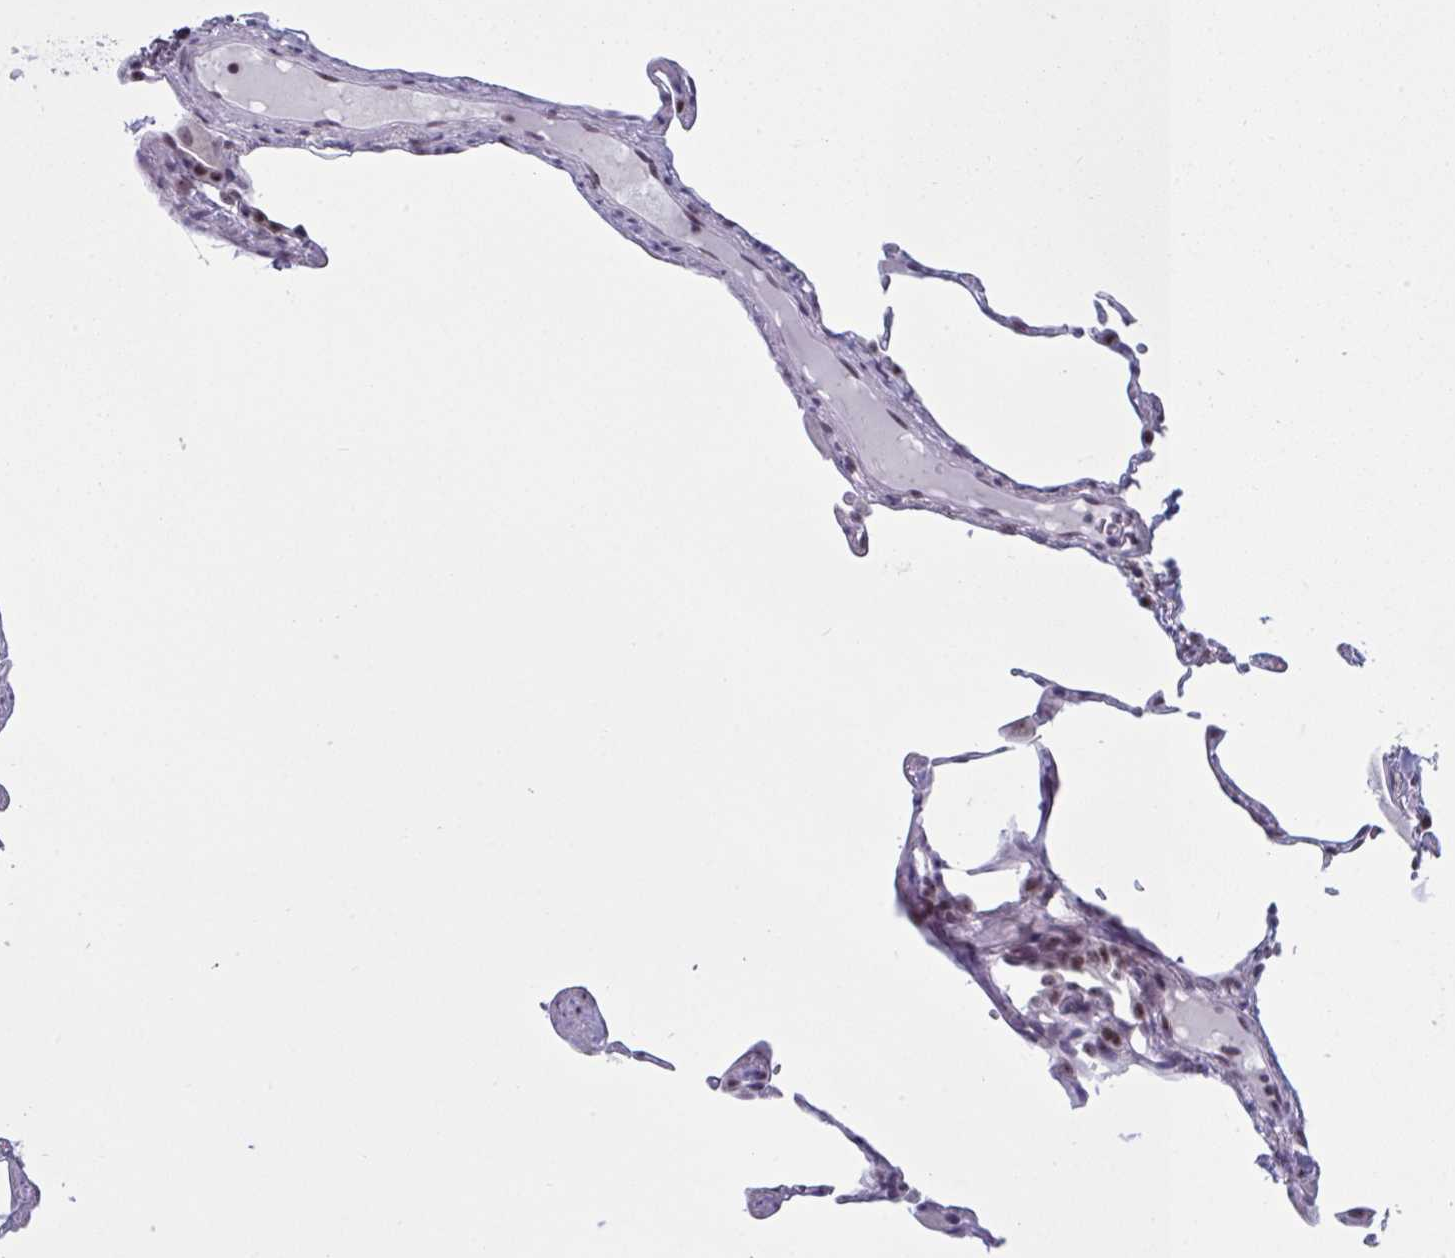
{"staining": {"intensity": "moderate", "quantity": "<25%", "location": "nuclear"}, "tissue": "lung", "cell_type": "Alveolar cells", "image_type": "normal", "snomed": [{"axis": "morphology", "description": "Normal tissue, NOS"}, {"axis": "topography", "description": "Lung"}], "caption": "Immunohistochemistry (IHC) image of benign human lung stained for a protein (brown), which displays low levels of moderate nuclear staining in approximately <25% of alveolar cells.", "gene": "TGM6", "patient": {"sex": "female", "age": 57}}